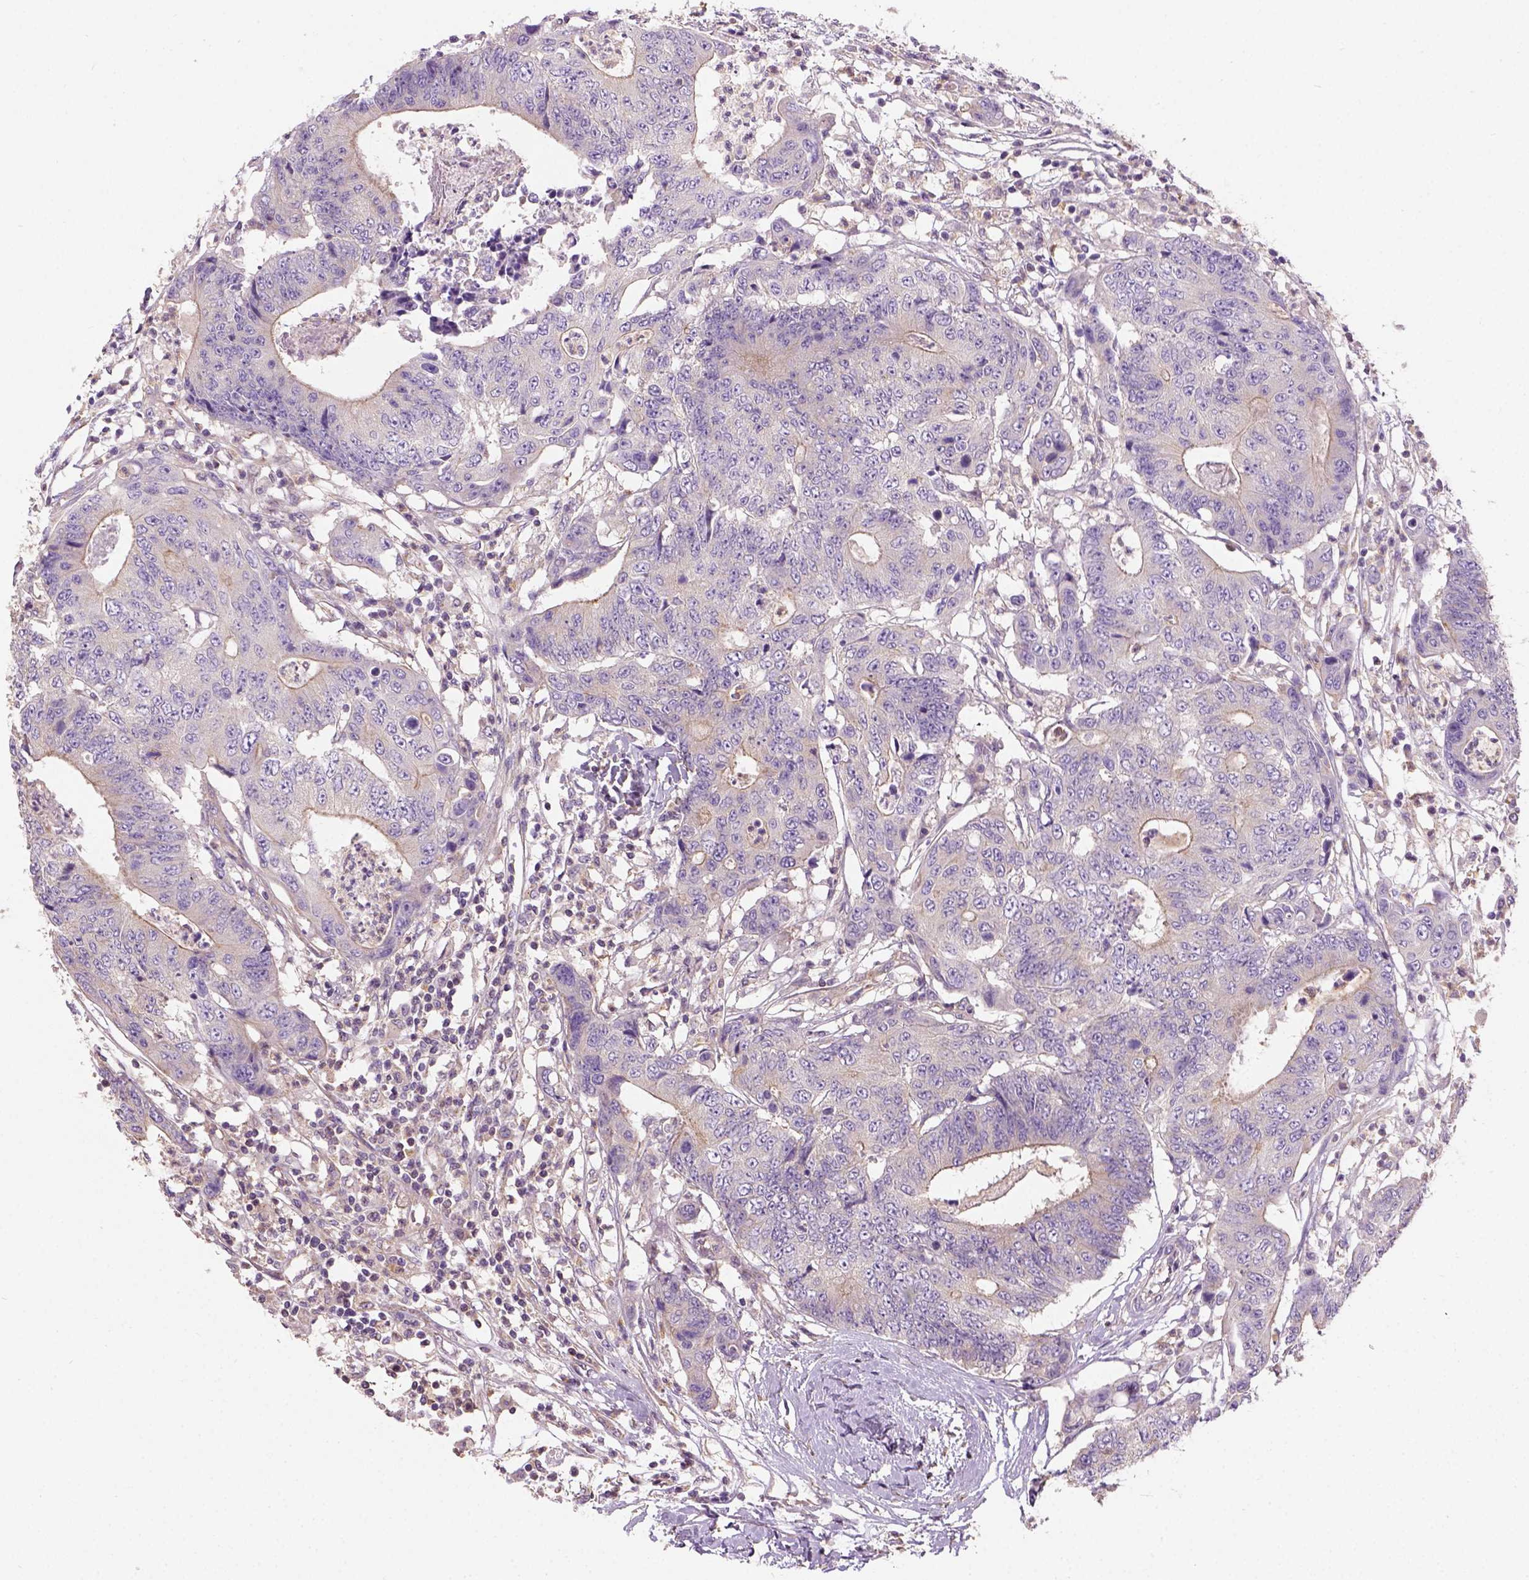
{"staining": {"intensity": "weak", "quantity": "25%-75%", "location": "cytoplasmic/membranous"}, "tissue": "colorectal cancer", "cell_type": "Tumor cells", "image_type": "cancer", "snomed": [{"axis": "morphology", "description": "Adenocarcinoma, NOS"}, {"axis": "topography", "description": "Colon"}], "caption": "Immunohistochemistry image of neoplastic tissue: human colorectal cancer (adenocarcinoma) stained using immunohistochemistry reveals low levels of weak protein expression localized specifically in the cytoplasmic/membranous of tumor cells, appearing as a cytoplasmic/membranous brown color.", "gene": "CRACR2A", "patient": {"sex": "female", "age": 48}}